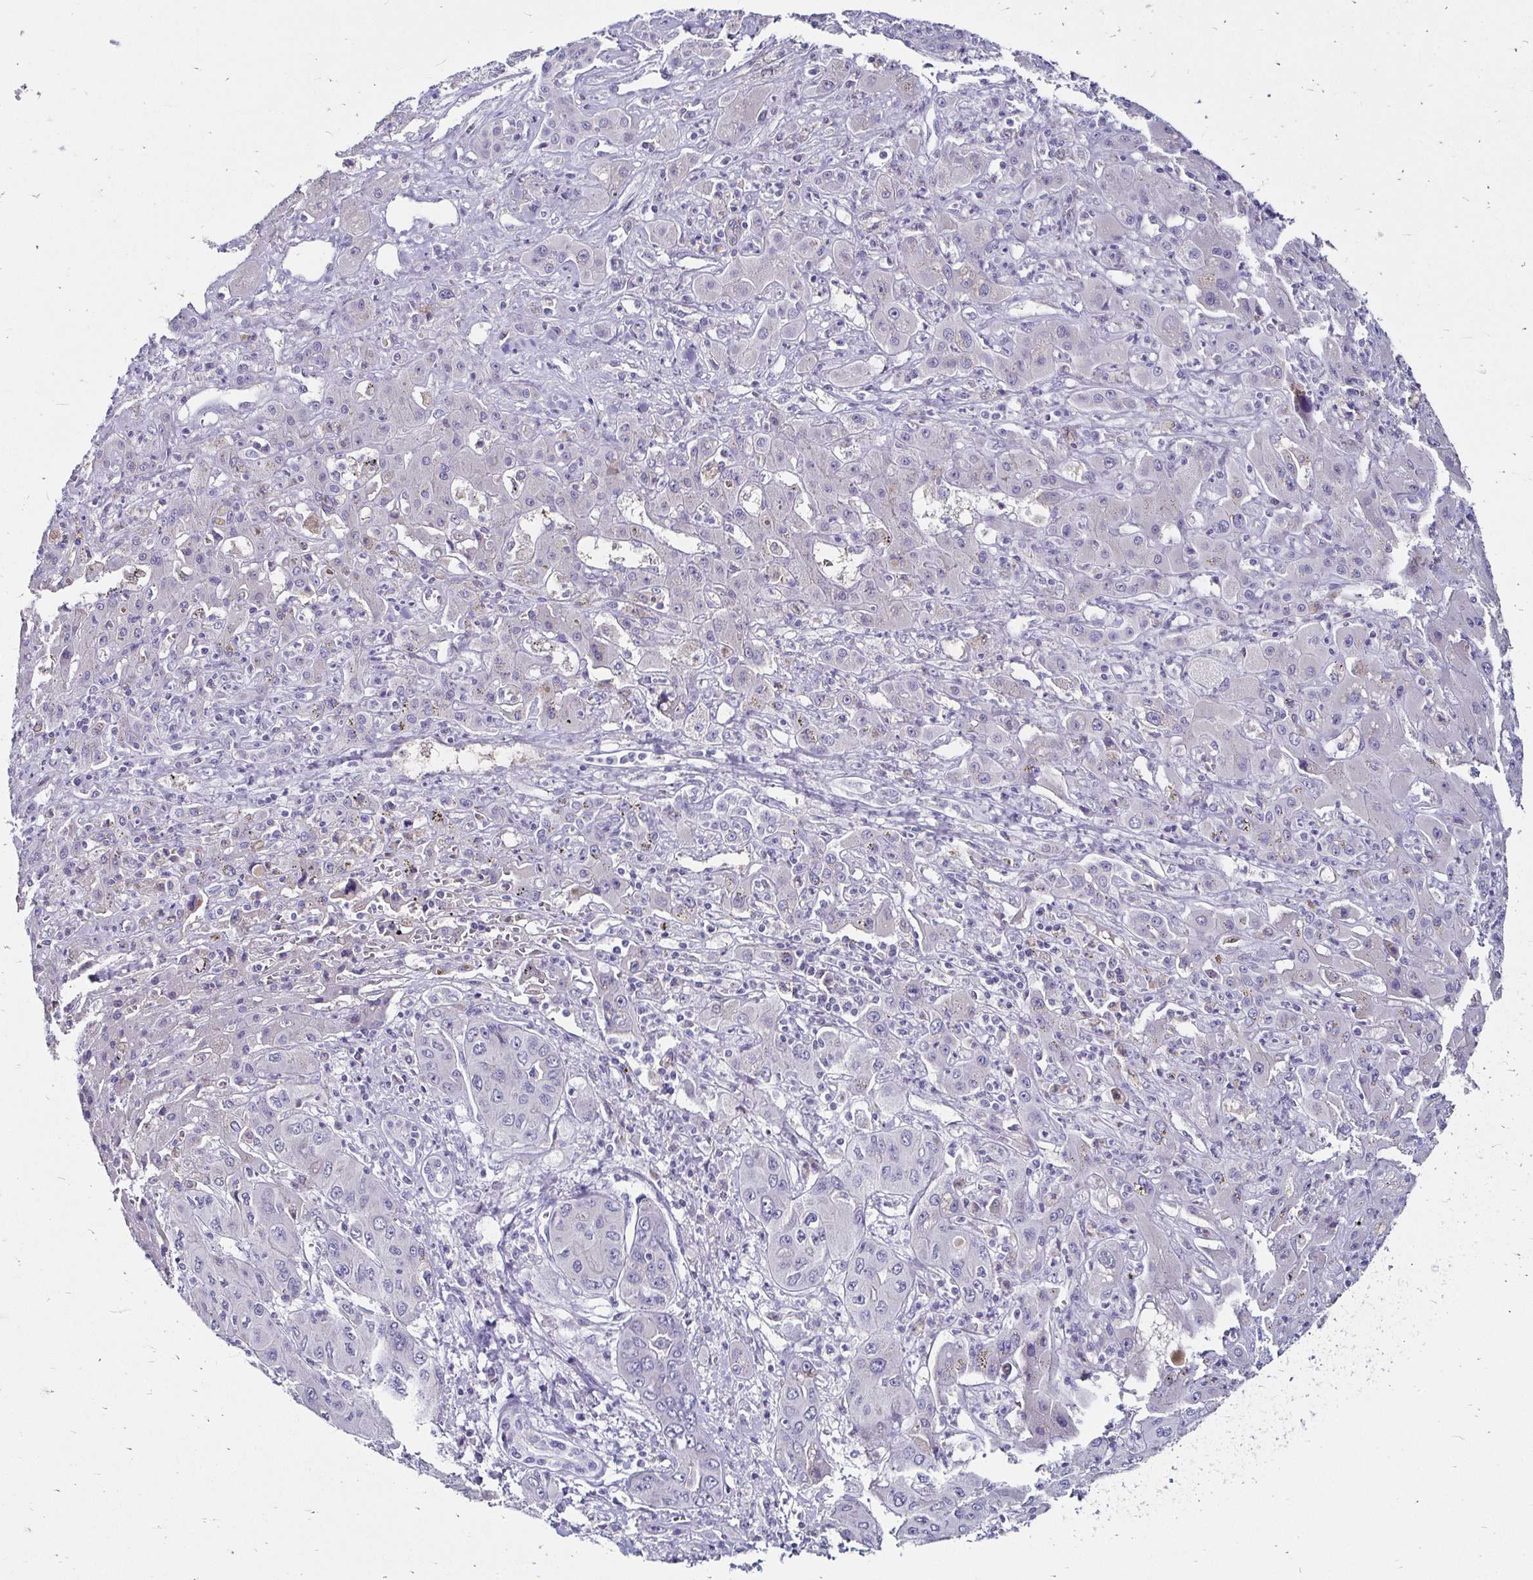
{"staining": {"intensity": "negative", "quantity": "none", "location": "none"}, "tissue": "liver cancer", "cell_type": "Tumor cells", "image_type": "cancer", "snomed": [{"axis": "morphology", "description": "Cholangiocarcinoma"}, {"axis": "topography", "description": "Liver"}], "caption": "DAB (3,3'-diaminobenzidine) immunohistochemical staining of liver cancer (cholangiocarcinoma) shows no significant staining in tumor cells.", "gene": "SCG3", "patient": {"sex": "male", "age": 67}}